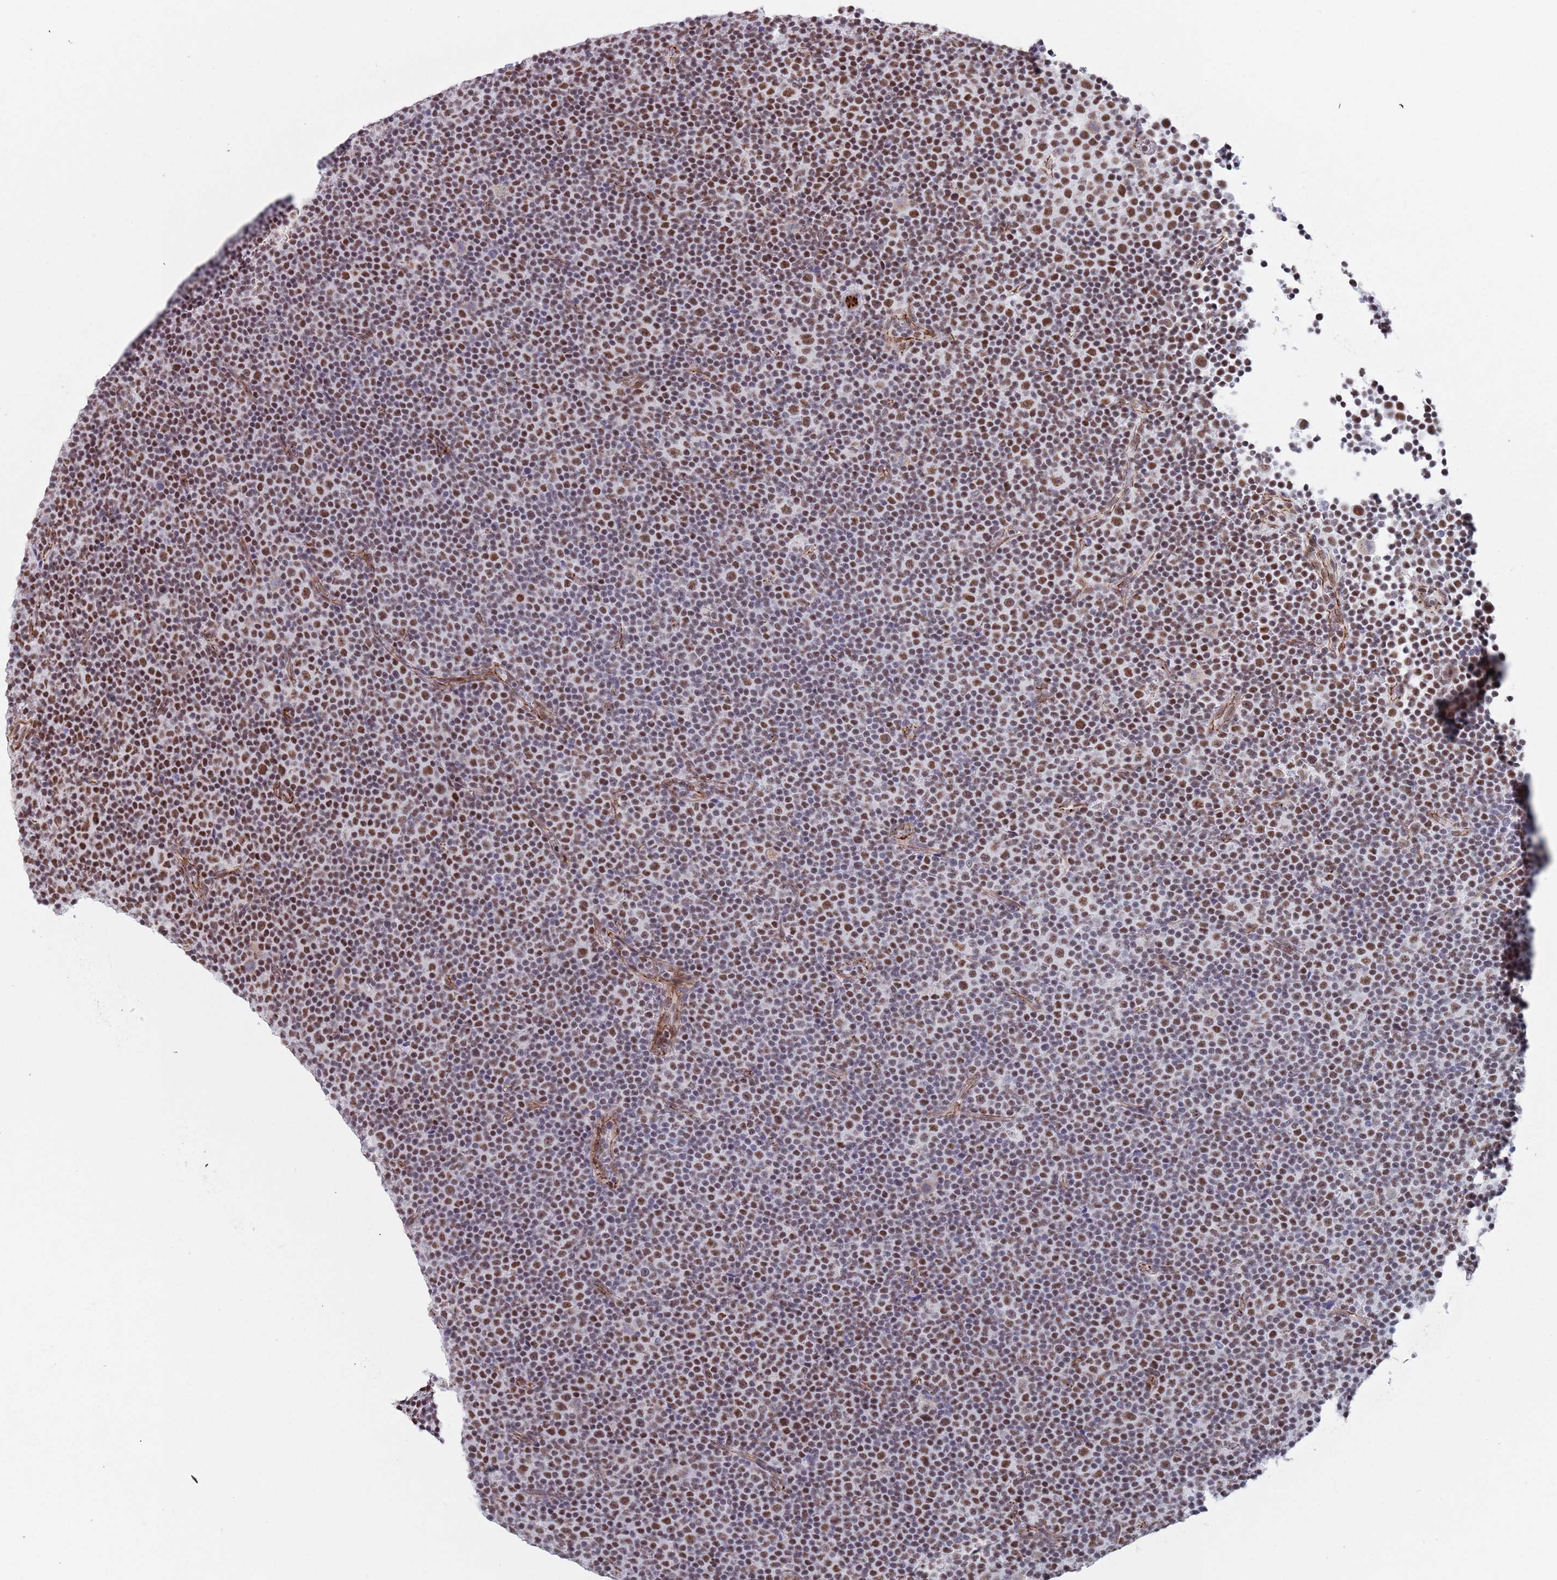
{"staining": {"intensity": "moderate", "quantity": ">75%", "location": "nuclear"}, "tissue": "lymphoma", "cell_type": "Tumor cells", "image_type": "cancer", "snomed": [{"axis": "morphology", "description": "Malignant lymphoma, non-Hodgkin's type, Low grade"}, {"axis": "topography", "description": "Lymph node"}], "caption": "A high-resolution image shows IHC staining of malignant lymphoma, non-Hodgkin's type (low-grade), which demonstrates moderate nuclear staining in about >75% of tumor cells.", "gene": "OR5A2", "patient": {"sex": "female", "age": 67}}